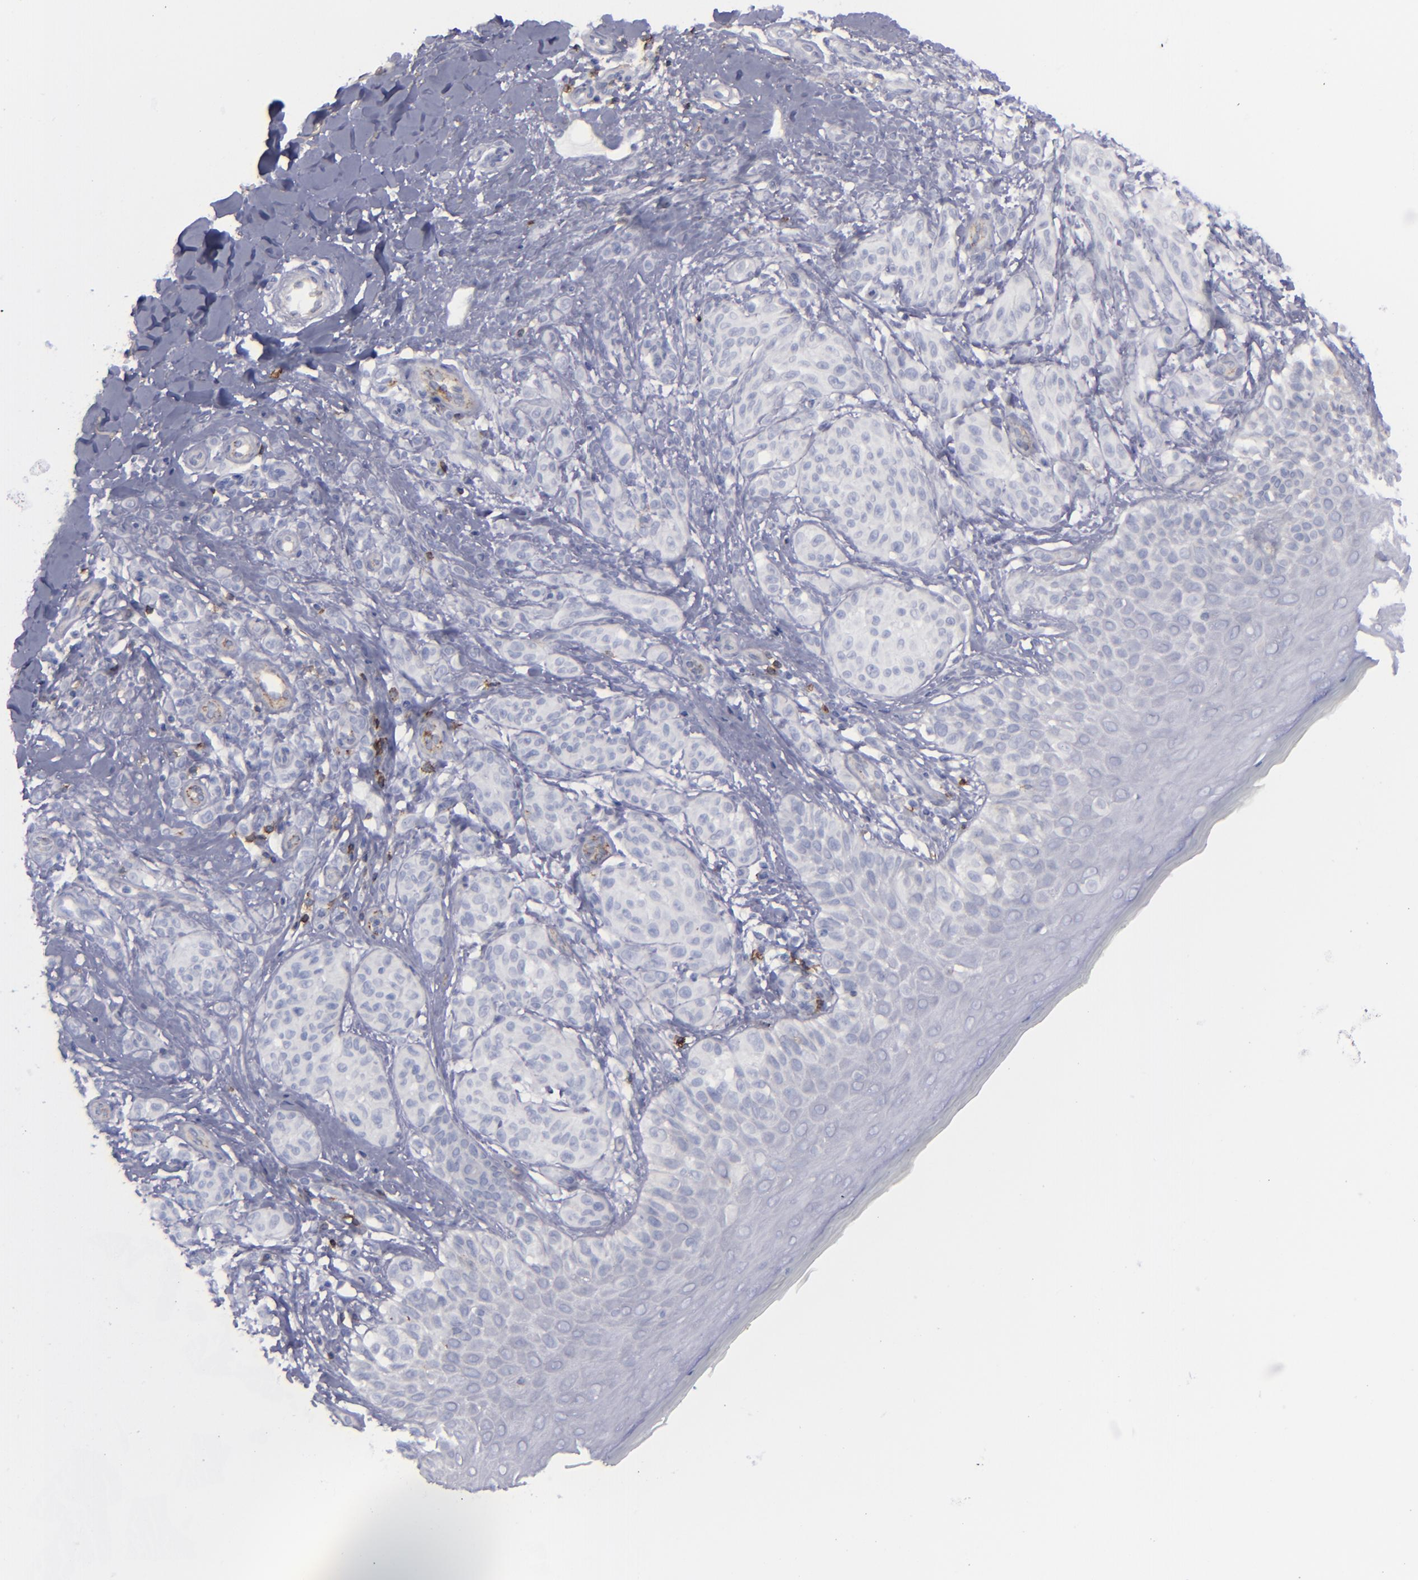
{"staining": {"intensity": "negative", "quantity": "none", "location": "none"}, "tissue": "melanoma", "cell_type": "Tumor cells", "image_type": "cancer", "snomed": [{"axis": "morphology", "description": "Malignant melanoma, NOS"}, {"axis": "topography", "description": "Skin"}], "caption": "Tumor cells are negative for brown protein staining in malignant melanoma.", "gene": "CD27", "patient": {"sex": "male", "age": 57}}